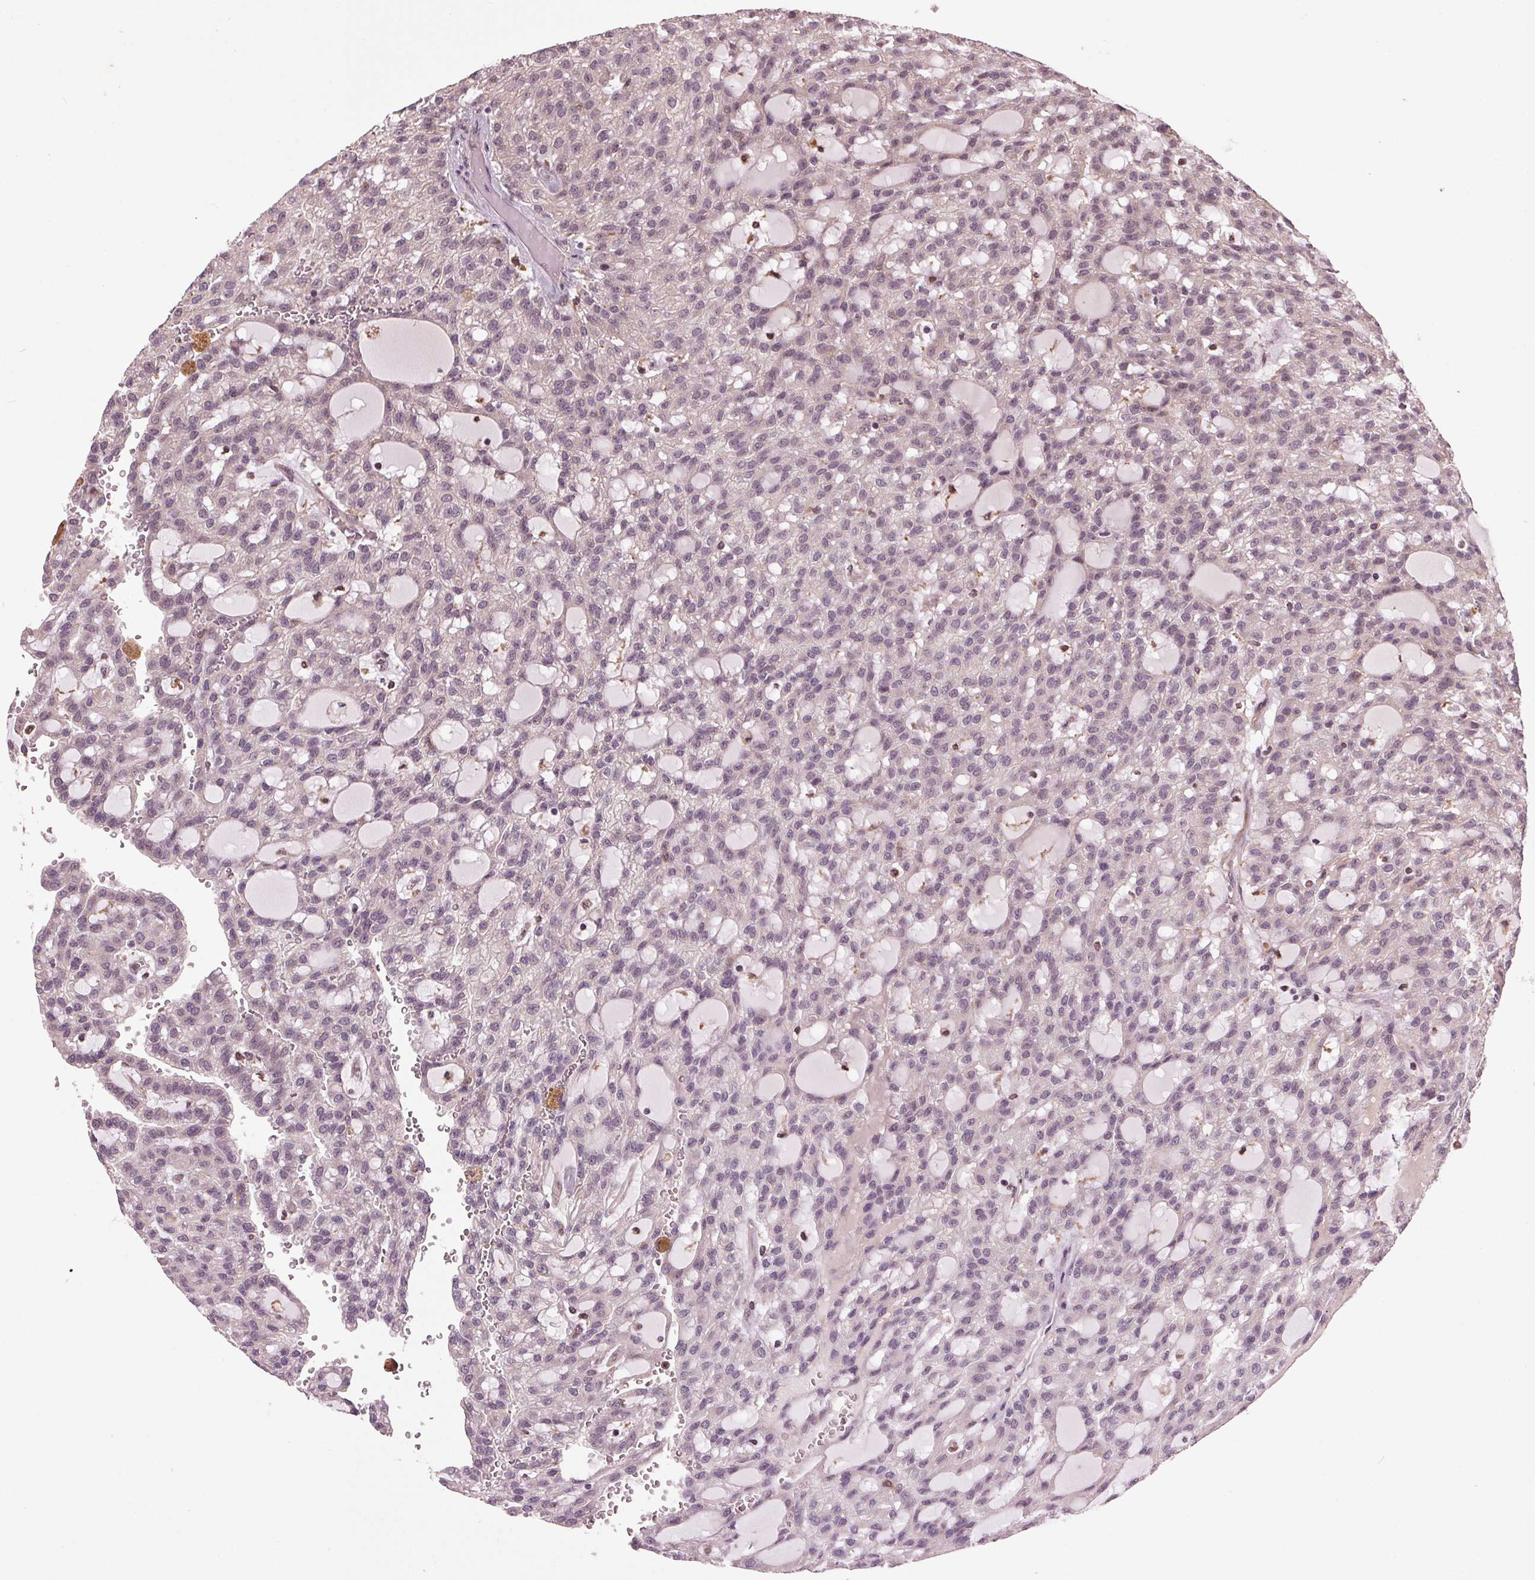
{"staining": {"intensity": "negative", "quantity": "none", "location": "none"}, "tissue": "renal cancer", "cell_type": "Tumor cells", "image_type": "cancer", "snomed": [{"axis": "morphology", "description": "Adenocarcinoma, NOS"}, {"axis": "topography", "description": "Kidney"}], "caption": "Human renal cancer (adenocarcinoma) stained for a protein using immunohistochemistry shows no staining in tumor cells.", "gene": "BSDC1", "patient": {"sex": "male", "age": 63}}